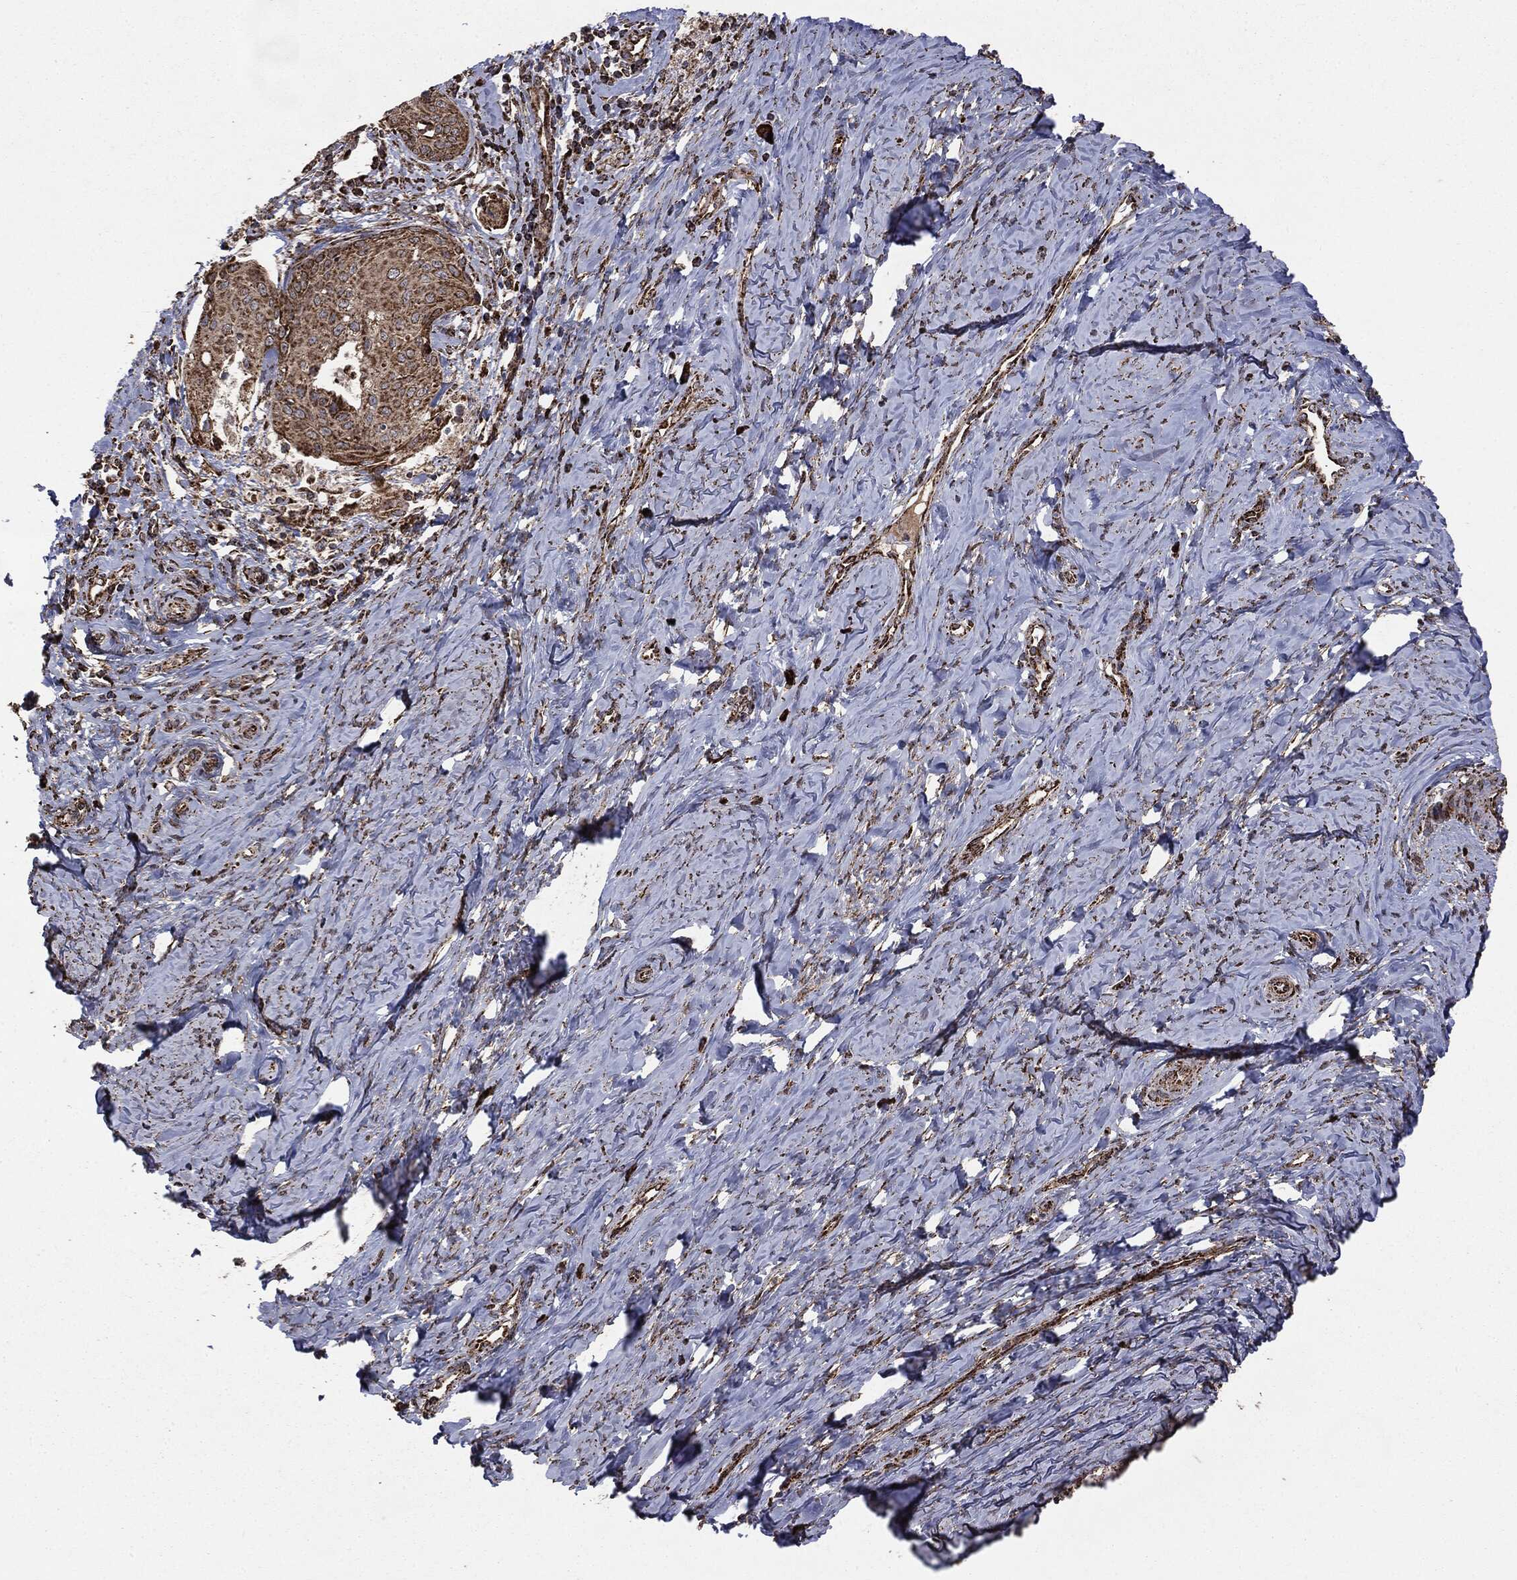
{"staining": {"intensity": "moderate", "quantity": ">75%", "location": "cytoplasmic/membranous"}, "tissue": "cervical cancer", "cell_type": "Tumor cells", "image_type": "cancer", "snomed": [{"axis": "morphology", "description": "Squamous cell carcinoma, NOS"}, {"axis": "topography", "description": "Cervix"}], "caption": "Immunohistochemical staining of cervical squamous cell carcinoma reveals medium levels of moderate cytoplasmic/membranous staining in about >75% of tumor cells.", "gene": "MAP2K1", "patient": {"sex": "female", "age": 51}}